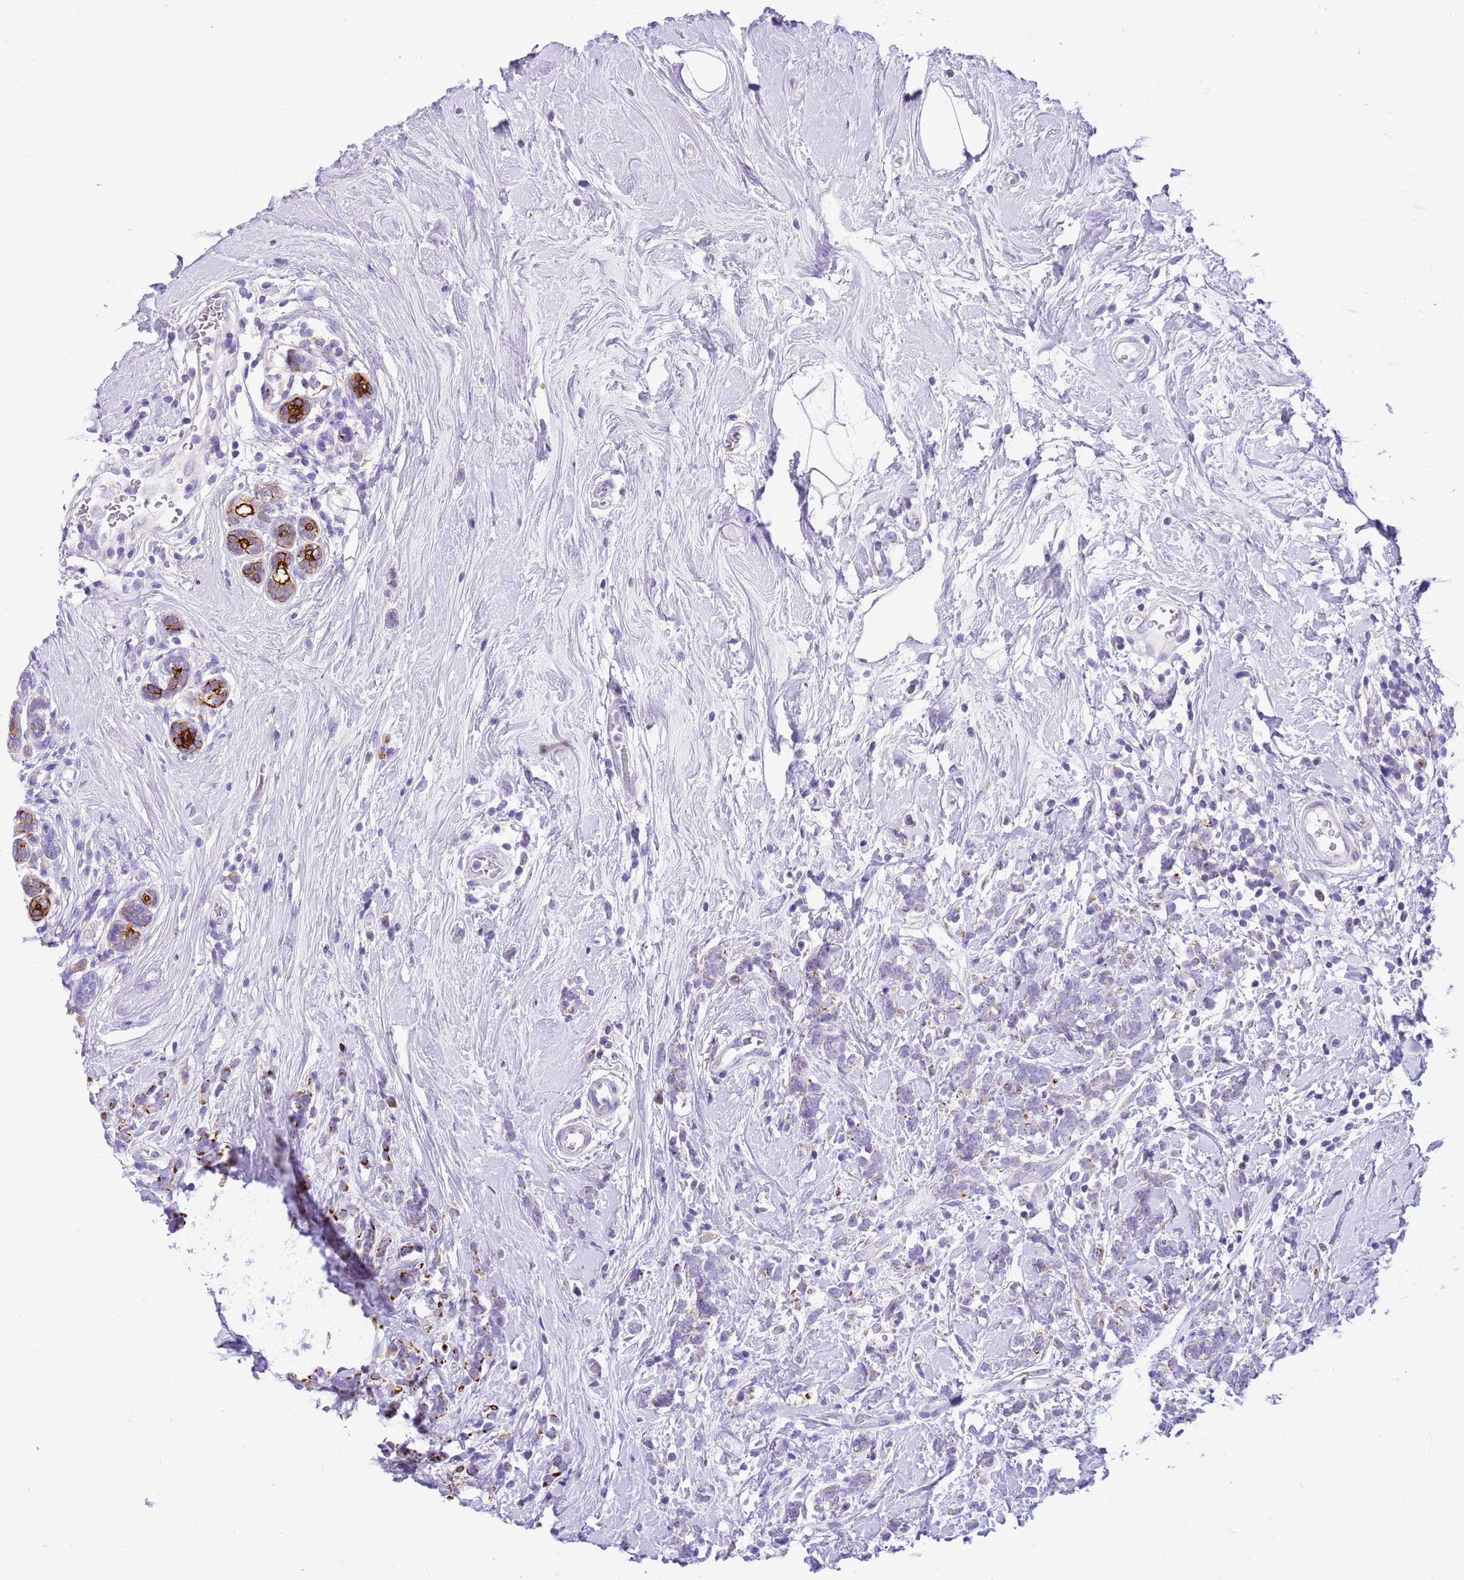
{"staining": {"intensity": "moderate", "quantity": "<25%", "location": "cytoplasmic/membranous"}, "tissue": "breast cancer", "cell_type": "Tumor cells", "image_type": "cancer", "snomed": [{"axis": "morphology", "description": "Lobular carcinoma"}, {"axis": "topography", "description": "Breast"}], "caption": "Immunohistochemistry (IHC) of human breast cancer (lobular carcinoma) reveals low levels of moderate cytoplasmic/membranous expression in about <25% of tumor cells.", "gene": "R3HDM4", "patient": {"sex": "female", "age": 58}}